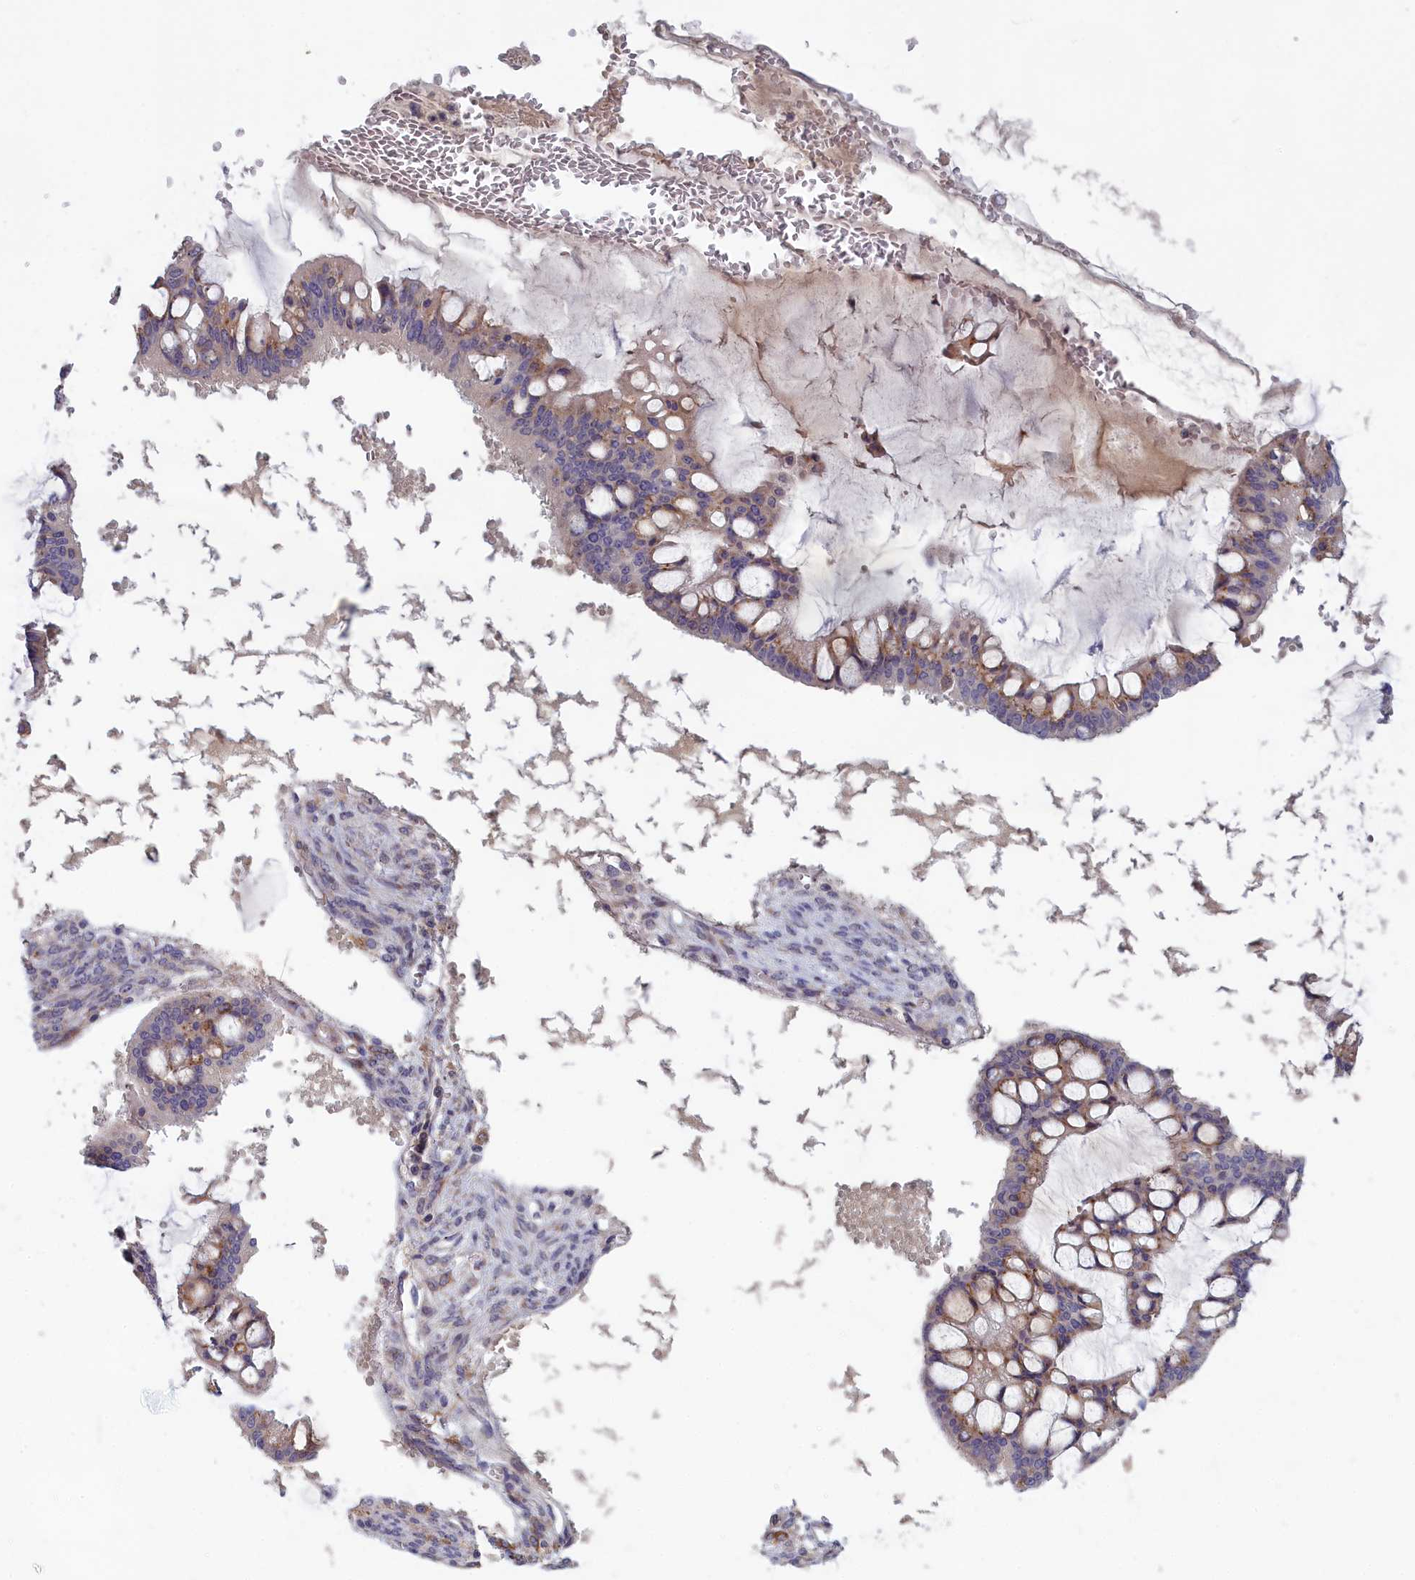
{"staining": {"intensity": "weak", "quantity": "25%-75%", "location": "cytoplasmic/membranous"}, "tissue": "ovarian cancer", "cell_type": "Tumor cells", "image_type": "cancer", "snomed": [{"axis": "morphology", "description": "Cystadenocarcinoma, mucinous, NOS"}, {"axis": "topography", "description": "Ovary"}], "caption": "Immunohistochemistry of human ovarian cancer (mucinous cystadenocarcinoma) demonstrates low levels of weak cytoplasmic/membranous positivity in about 25%-75% of tumor cells.", "gene": "IGFALS", "patient": {"sex": "female", "age": 73}}